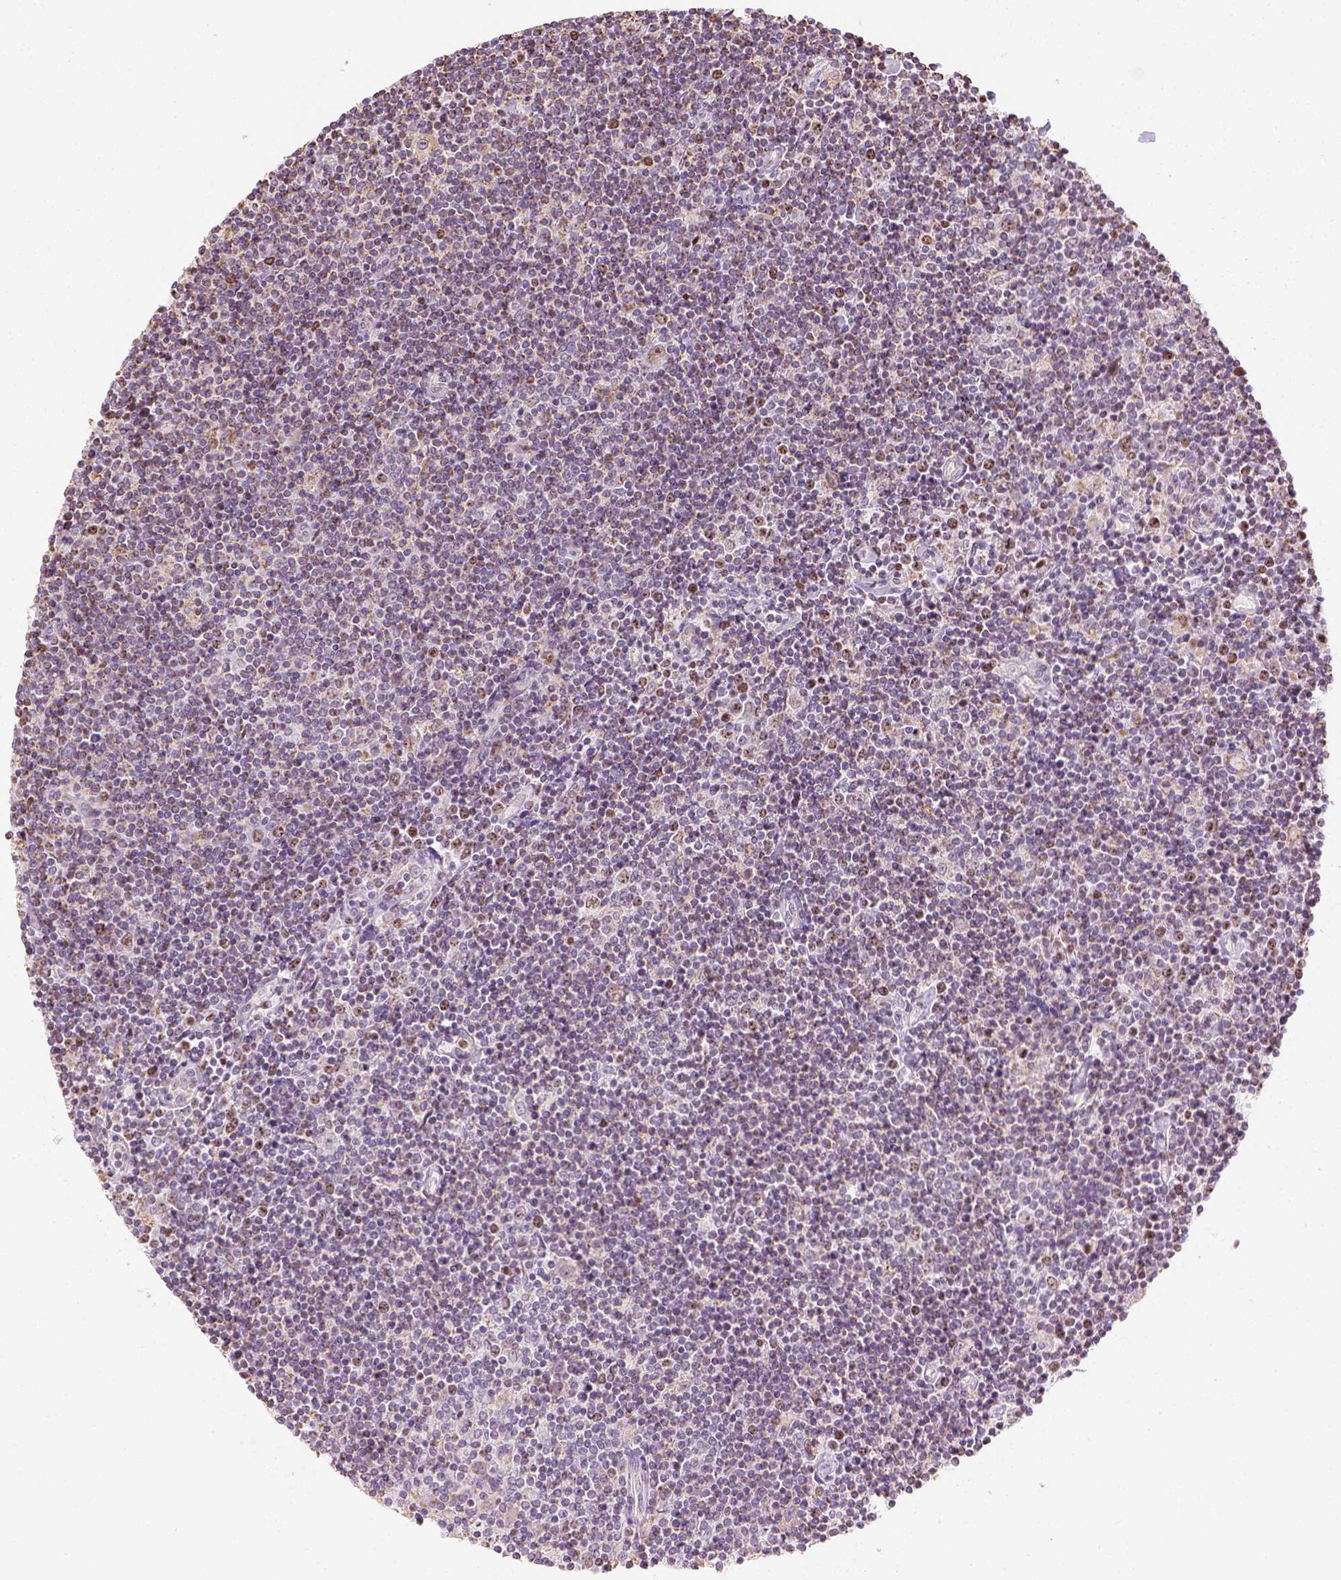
{"staining": {"intensity": "negative", "quantity": "none", "location": "none"}, "tissue": "lymphoma", "cell_type": "Tumor cells", "image_type": "cancer", "snomed": [{"axis": "morphology", "description": "Hodgkin's disease, NOS"}, {"axis": "topography", "description": "Lymph node"}], "caption": "The image reveals no significant expression in tumor cells of Hodgkin's disease.", "gene": "LCA5", "patient": {"sex": "male", "age": 40}}